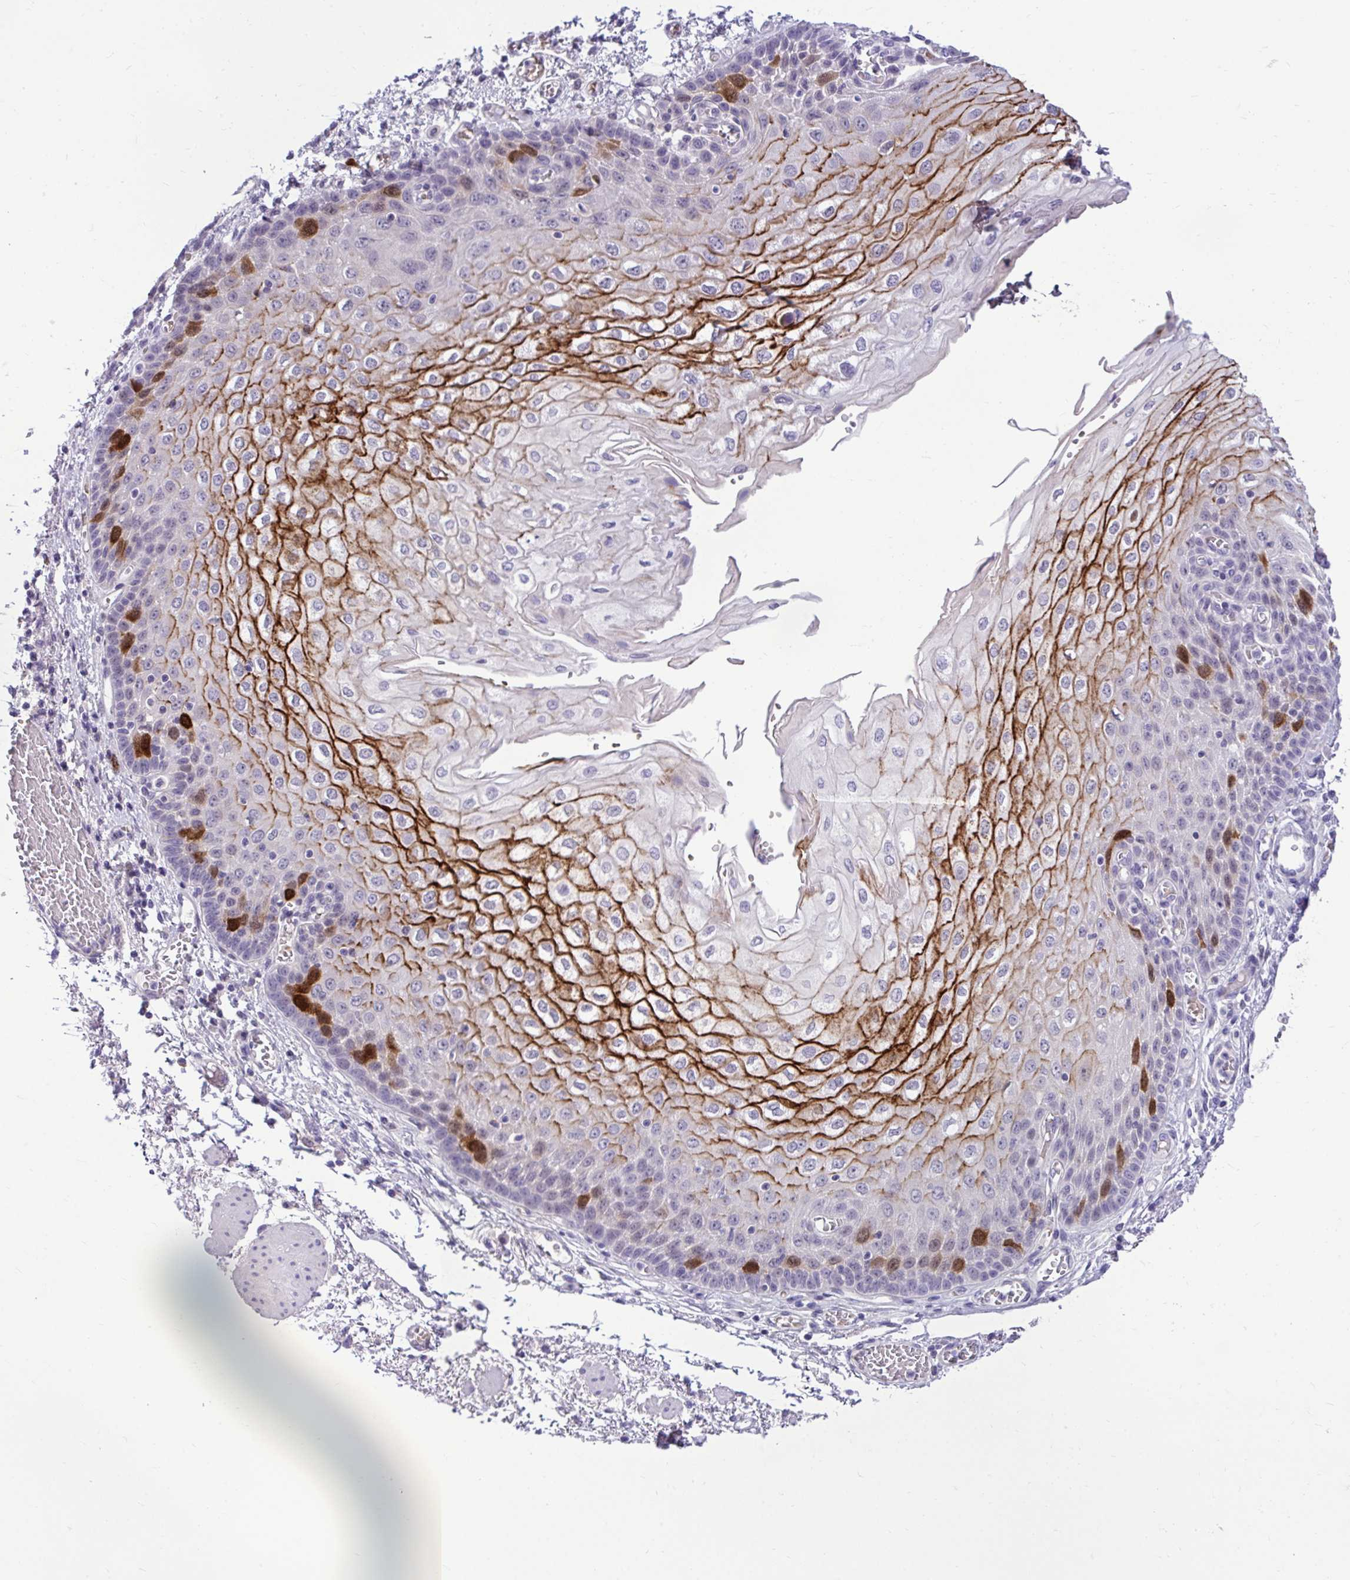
{"staining": {"intensity": "strong", "quantity": "<25%", "location": "cytoplasmic/membranous,nuclear"}, "tissue": "esophagus", "cell_type": "Squamous epithelial cells", "image_type": "normal", "snomed": [{"axis": "morphology", "description": "Normal tissue, NOS"}, {"axis": "morphology", "description": "Adenocarcinoma, NOS"}, {"axis": "topography", "description": "Esophagus"}], "caption": "Immunohistochemistry histopathology image of normal esophagus stained for a protein (brown), which demonstrates medium levels of strong cytoplasmic/membranous,nuclear expression in about <25% of squamous epithelial cells.", "gene": "CDC20", "patient": {"sex": "male", "age": 81}}